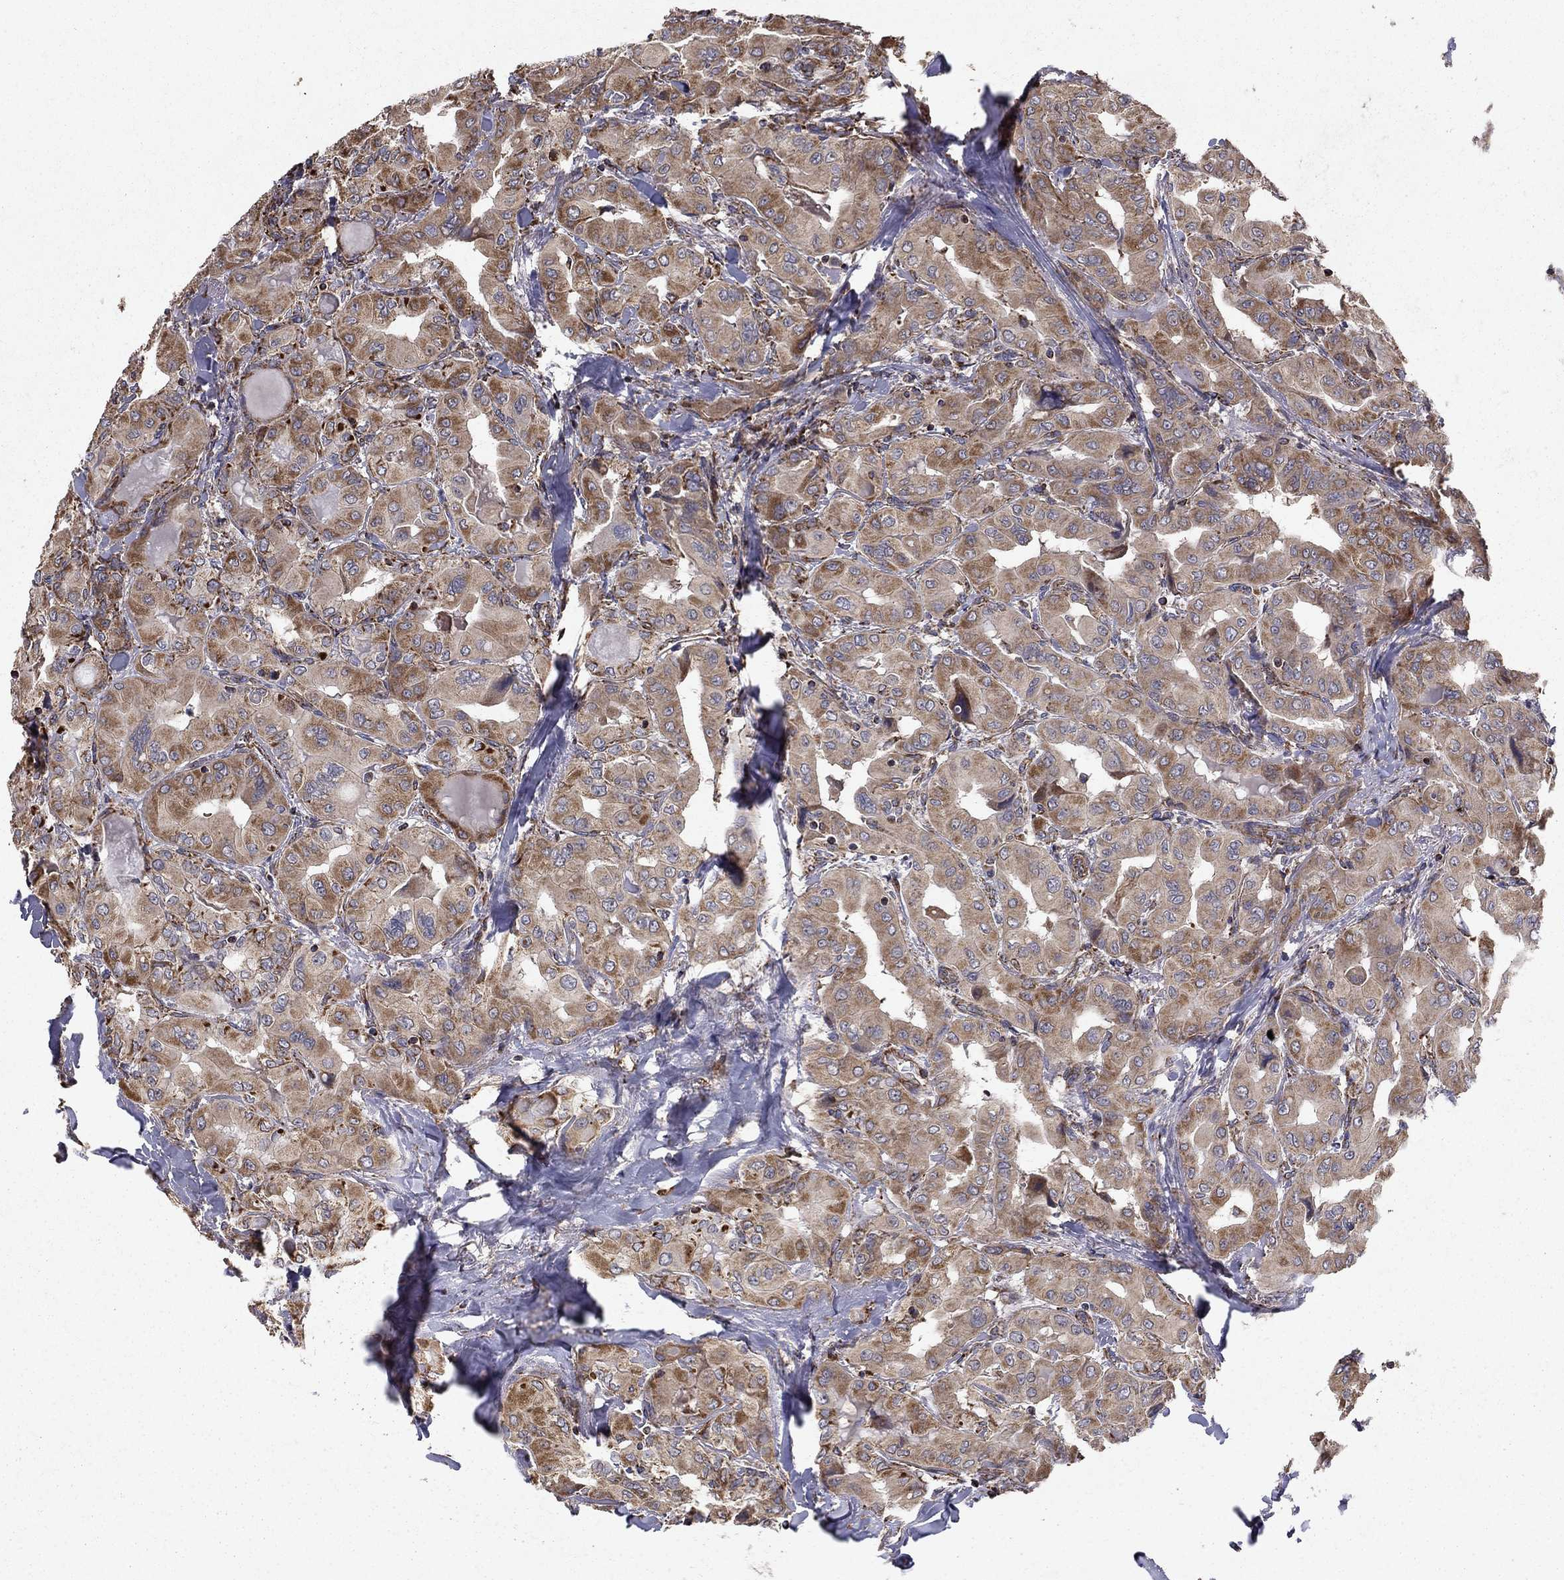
{"staining": {"intensity": "moderate", "quantity": "25%-75%", "location": "cytoplasmic/membranous"}, "tissue": "thyroid cancer", "cell_type": "Tumor cells", "image_type": "cancer", "snomed": [{"axis": "morphology", "description": "Normal tissue, NOS"}, {"axis": "morphology", "description": "Papillary adenocarcinoma, NOS"}, {"axis": "topography", "description": "Thyroid gland"}], "caption": "Immunohistochemistry of thyroid cancer displays medium levels of moderate cytoplasmic/membranous positivity in approximately 25%-75% of tumor cells.", "gene": "NDUFS8", "patient": {"sex": "female", "age": 66}}